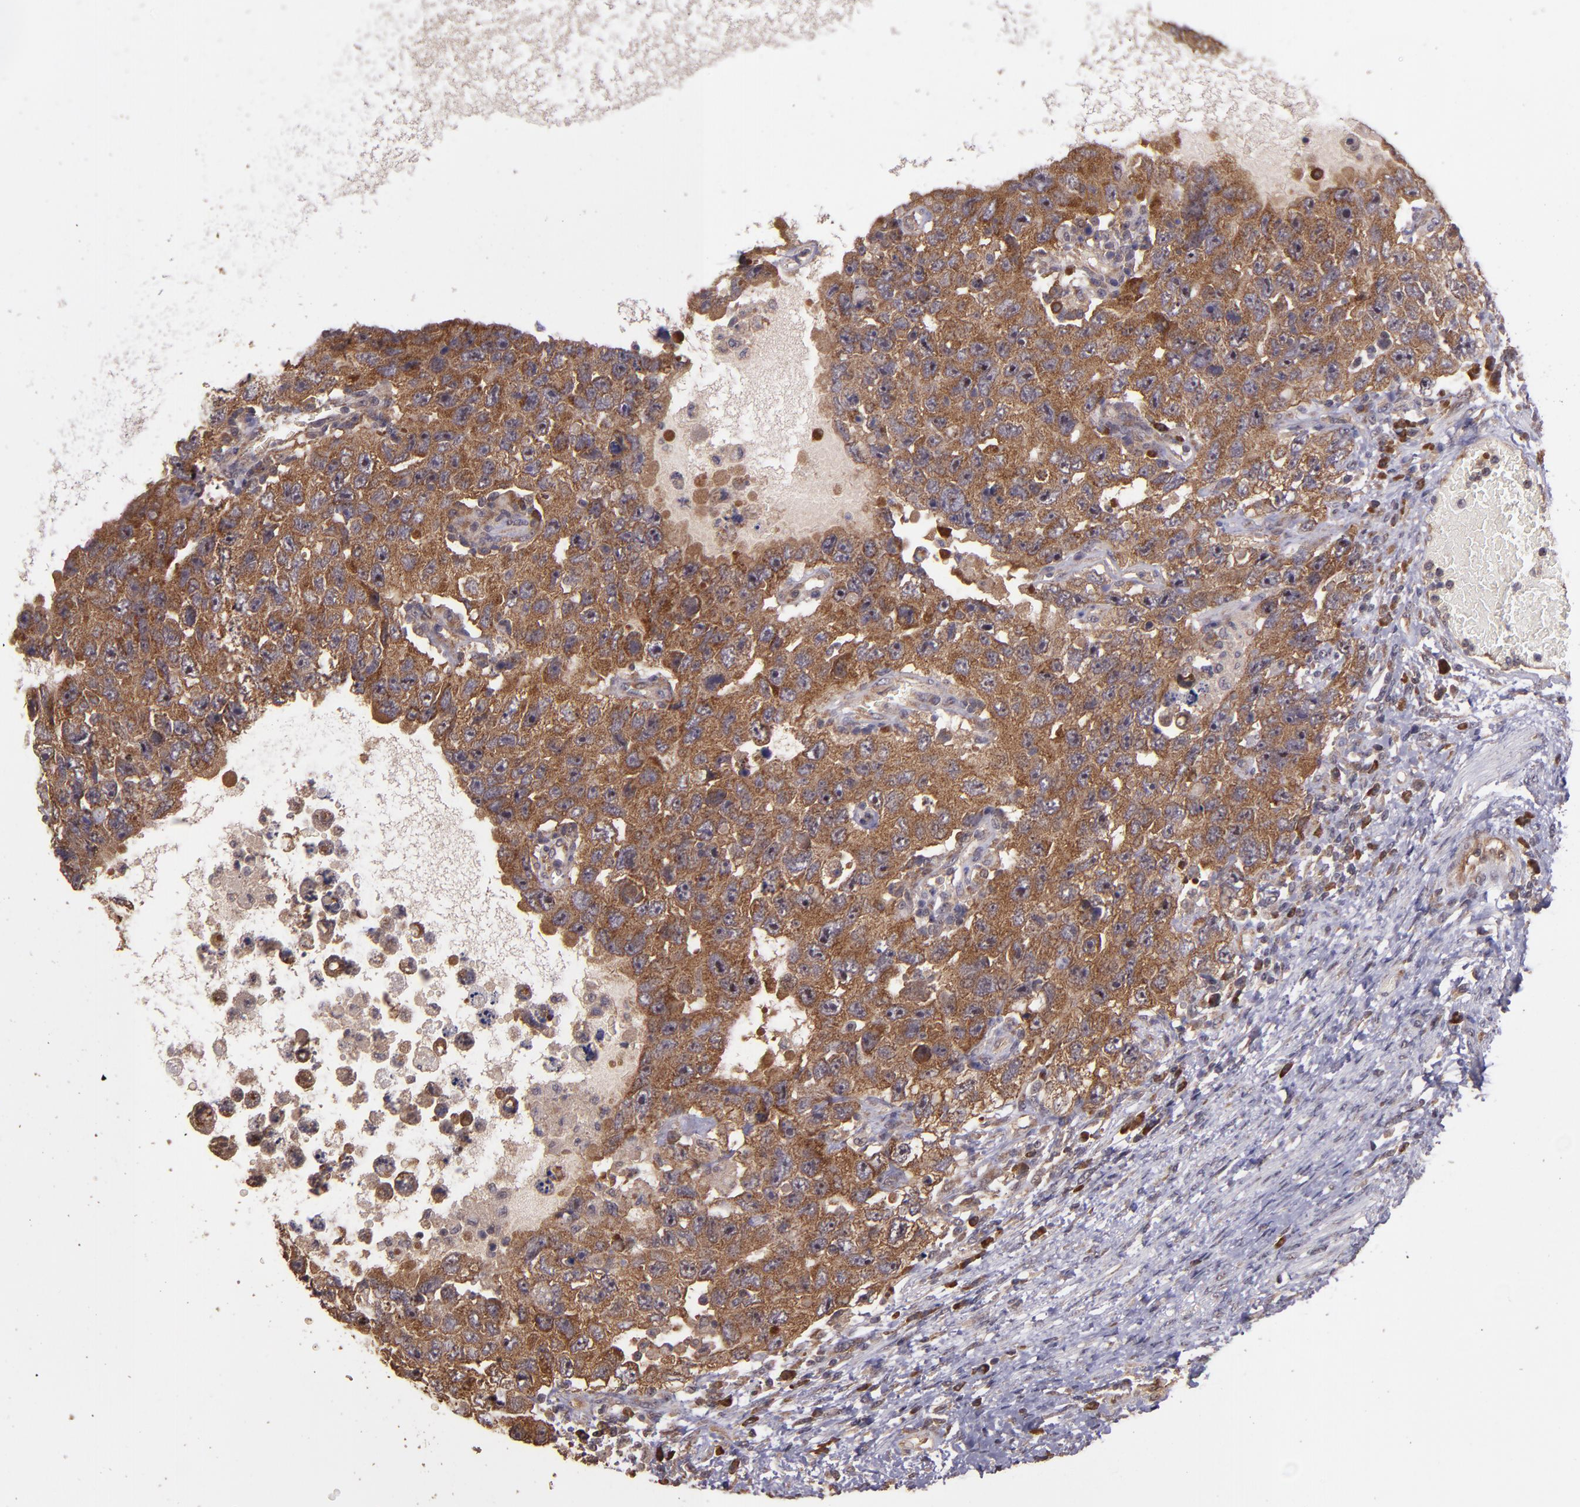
{"staining": {"intensity": "strong", "quantity": ">75%", "location": "cytoplasmic/membranous"}, "tissue": "testis cancer", "cell_type": "Tumor cells", "image_type": "cancer", "snomed": [{"axis": "morphology", "description": "Carcinoma, Embryonal, NOS"}, {"axis": "topography", "description": "Testis"}], "caption": "An image showing strong cytoplasmic/membranous staining in approximately >75% of tumor cells in embryonal carcinoma (testis), as visualized by brown immunohistochemical staining.", "gene": "USP51", "patient": {"sex": "male", "age": 26}}